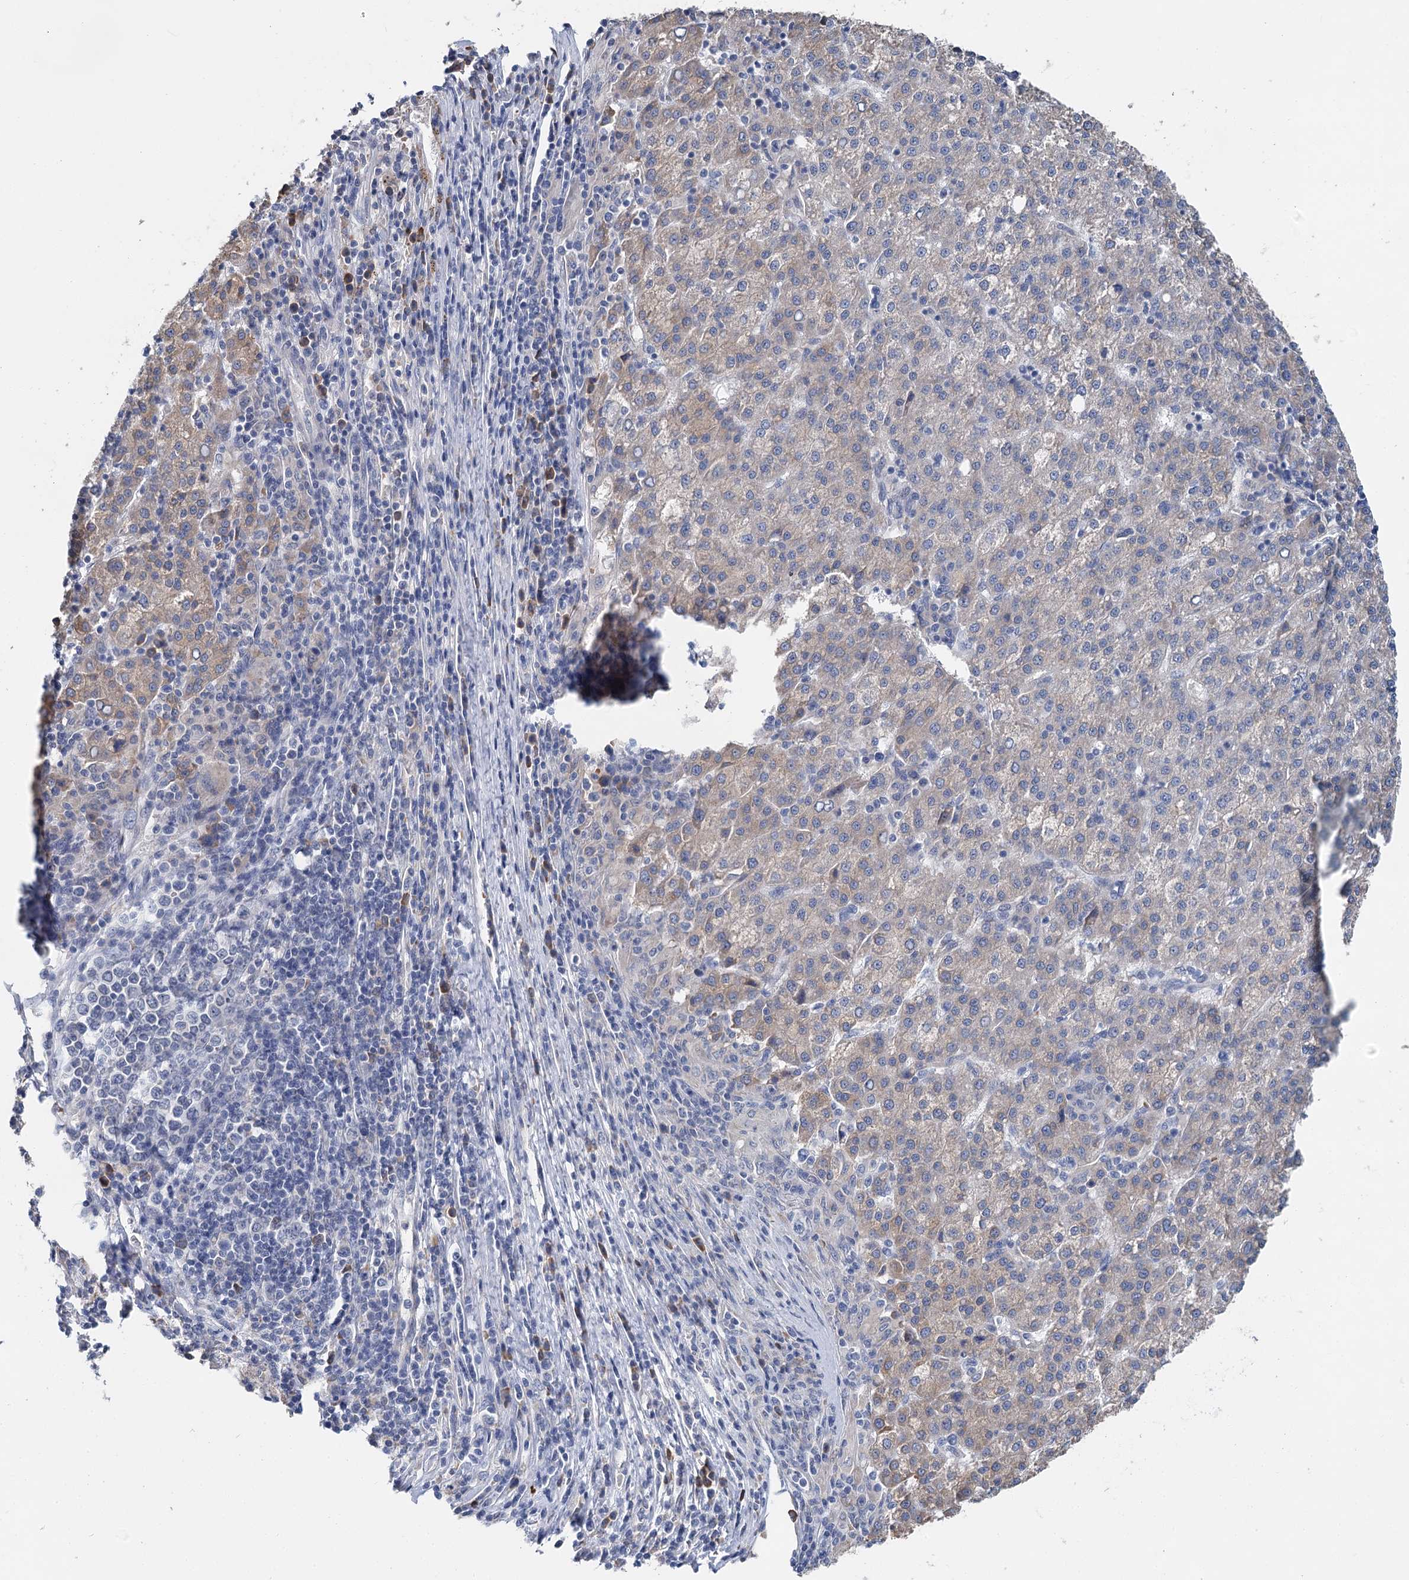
{"staining": {"intensity": "weak", "quantity": "<25%", "location": "cytoplasmic/membranous"}, "tissue": "liver cancer", "cell_type": "Tumor cells", "image_type": "cancer", "snomed": [{"axis": "morphology", "description": "Carcinoma, Hepatocellular, NOS"}, {"axis": "topography", "description": "Liver"}], "caption": "Photomicrograph shows no significant protein expression in tumor cells of liver hepatocellular carcinoma. The staining was performed using DAB to visualize the protein expression in brown, while the nuclei were stained in blue with hematoxylin (Magnification: 20x).", "gene": "ANKRD16", "patient": {"sex": "female", "age": 58}}